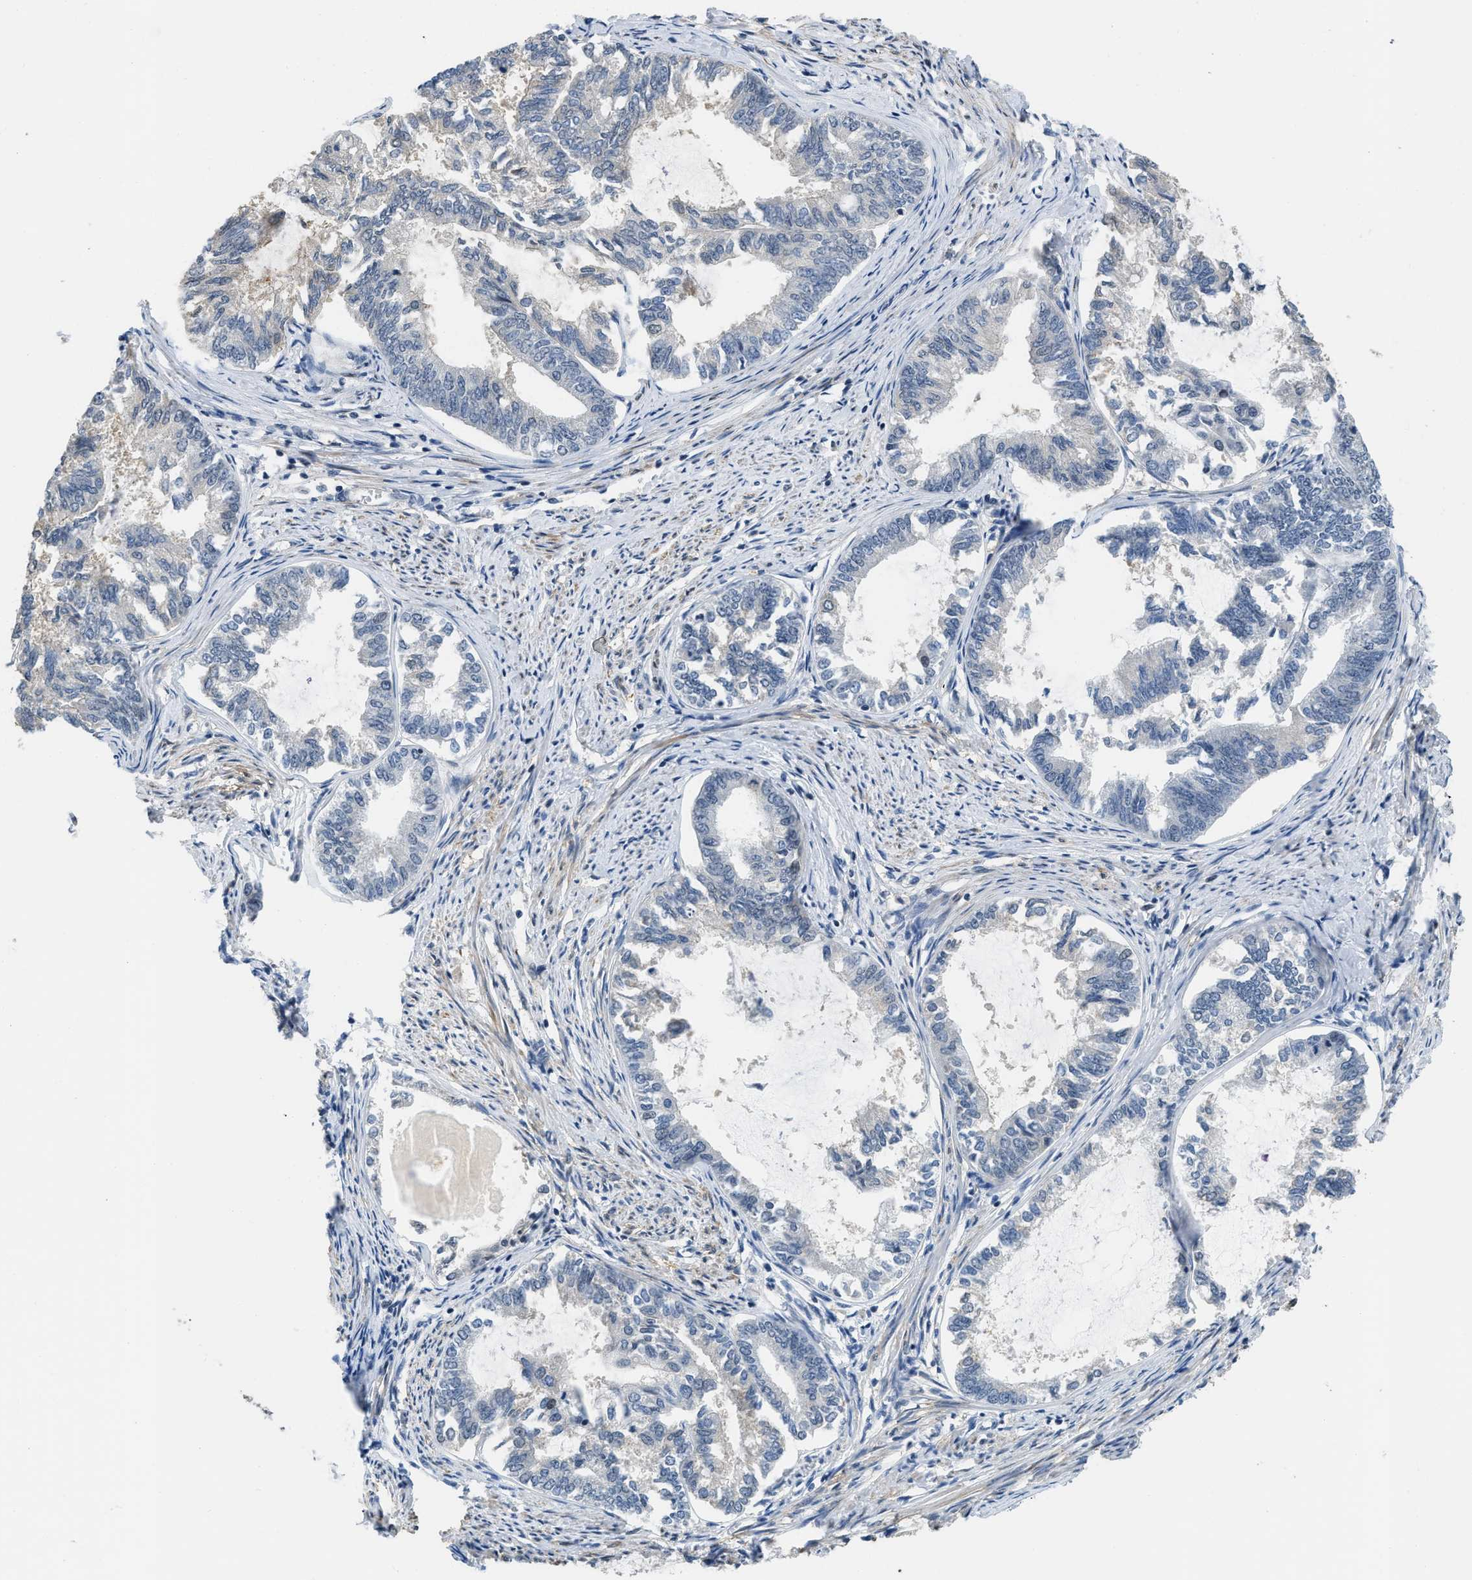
{"staining": {"intensity": "negative", "quantity": "none", "location": "none"}, "tissue": "endometrial cancer", "cell_type": "Tumor cells", "image_type": "cancer", "snomed": [{"axis": "morphology", "description": "Adenocarcinoma, NOS"}, {"axis": "topography", "description": "Endometrium"}], "caption": "DAB immunohistochemical staining of human adenocarcinoma (endometrial) reveals no significant staining in tumor cells. Brightfield microscopy of IHC stained with DAB (3,3'-diaminobenzidine) (brown) and hematoxylin (blue), captured at high magnification.", "gene": "TES", "patient": {"sex": "female", "age": 86}}